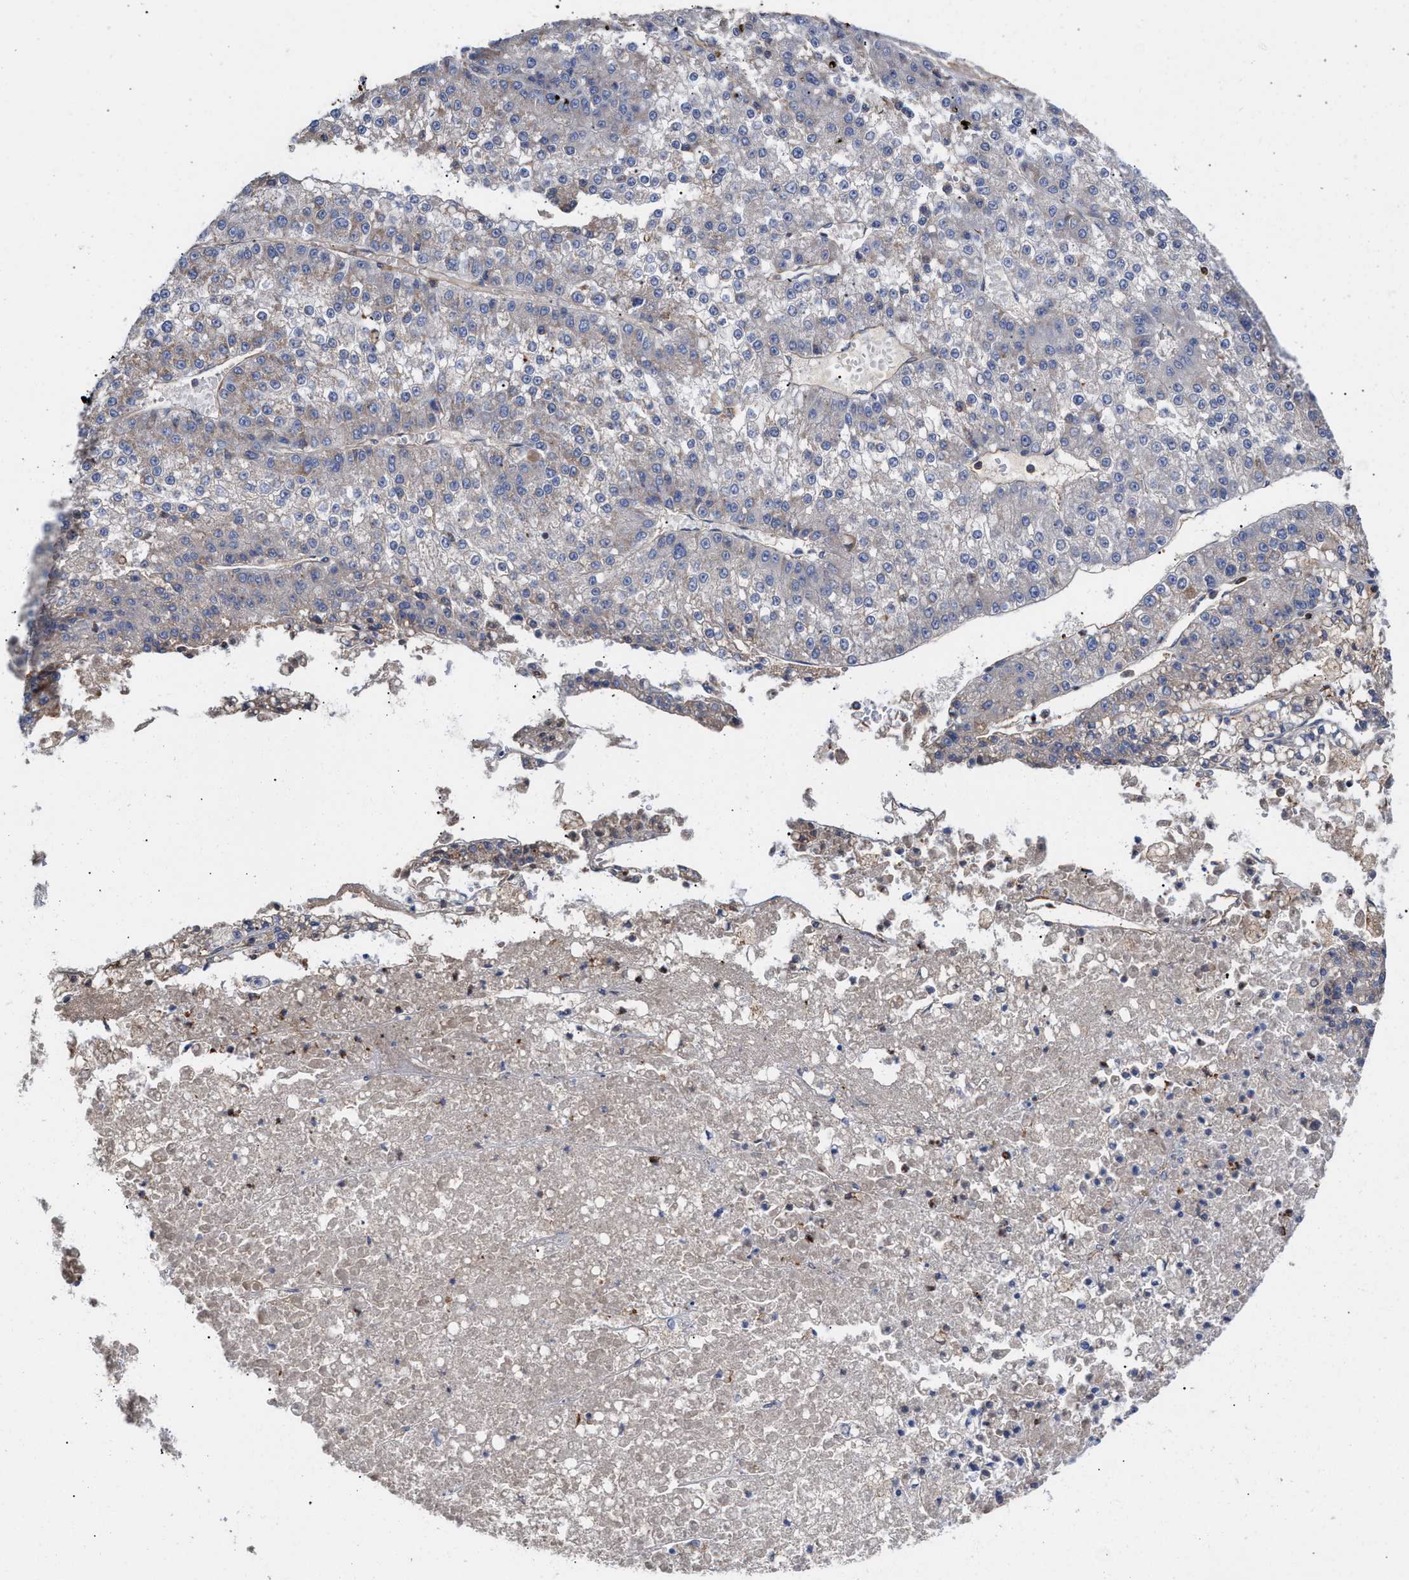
{"staining": {"intensity": "negative", "quantity": "none", "location": "none"}, "tissue": "liver cancer", "cell_type": "Tumor cells", "image_type": "cancer", "snomed": [{"axis": "morphology", "description": "Carcinoma, Hepatocellular, NOS"}, {"axis": "topography", "description": "Liver"}], "caption": "This is a photomicrograph of IHC staining of liver cancer (hepatocellular carcinoma), which shows no positivity in tumor cells.", "gene": "HS3ST5", "patient": {"sex": "female", "age": 73}}